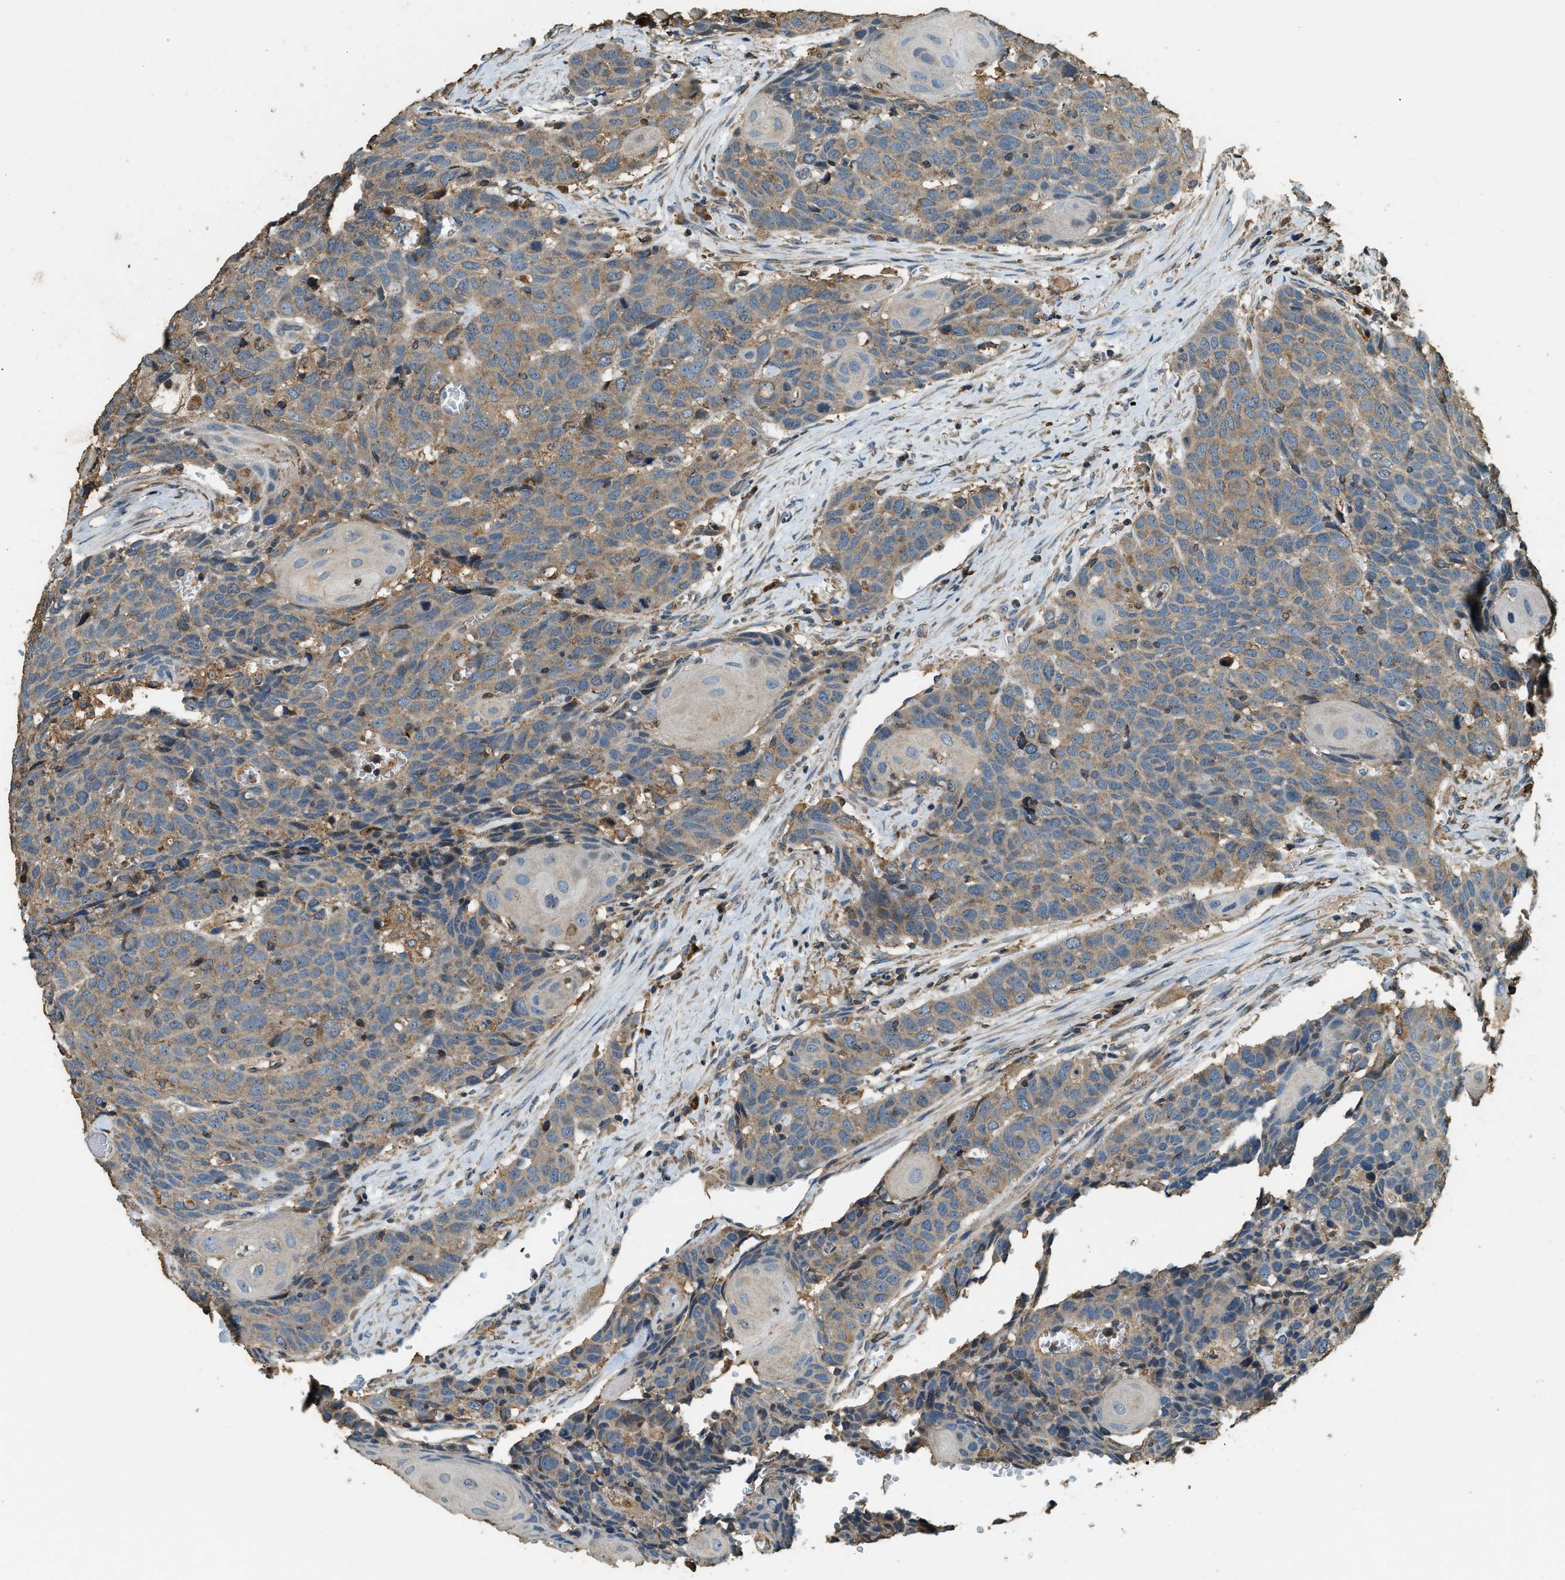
{"staining": {"intensity": "weak", "quantity": "25%-75%", "location": "cytoplasmic/membranous"}, "tissue": "head and neck cancer", "cell_type": "Tumor cells", "image_type": "cancer", "snomed": [{"axis": "morphology", "description": "Squamous cell carcinoma, NOS"}, {"axis": "topography", "description": "Head-Neck"}], "caption": "This is an image of immunohistochemistry staining of head and neck cancer, which shows weak expression in the cytoplasmic/membranous of tumor cells.", "gene": "ERGIC1", "patient": {"sex": "male", "age": 66}}